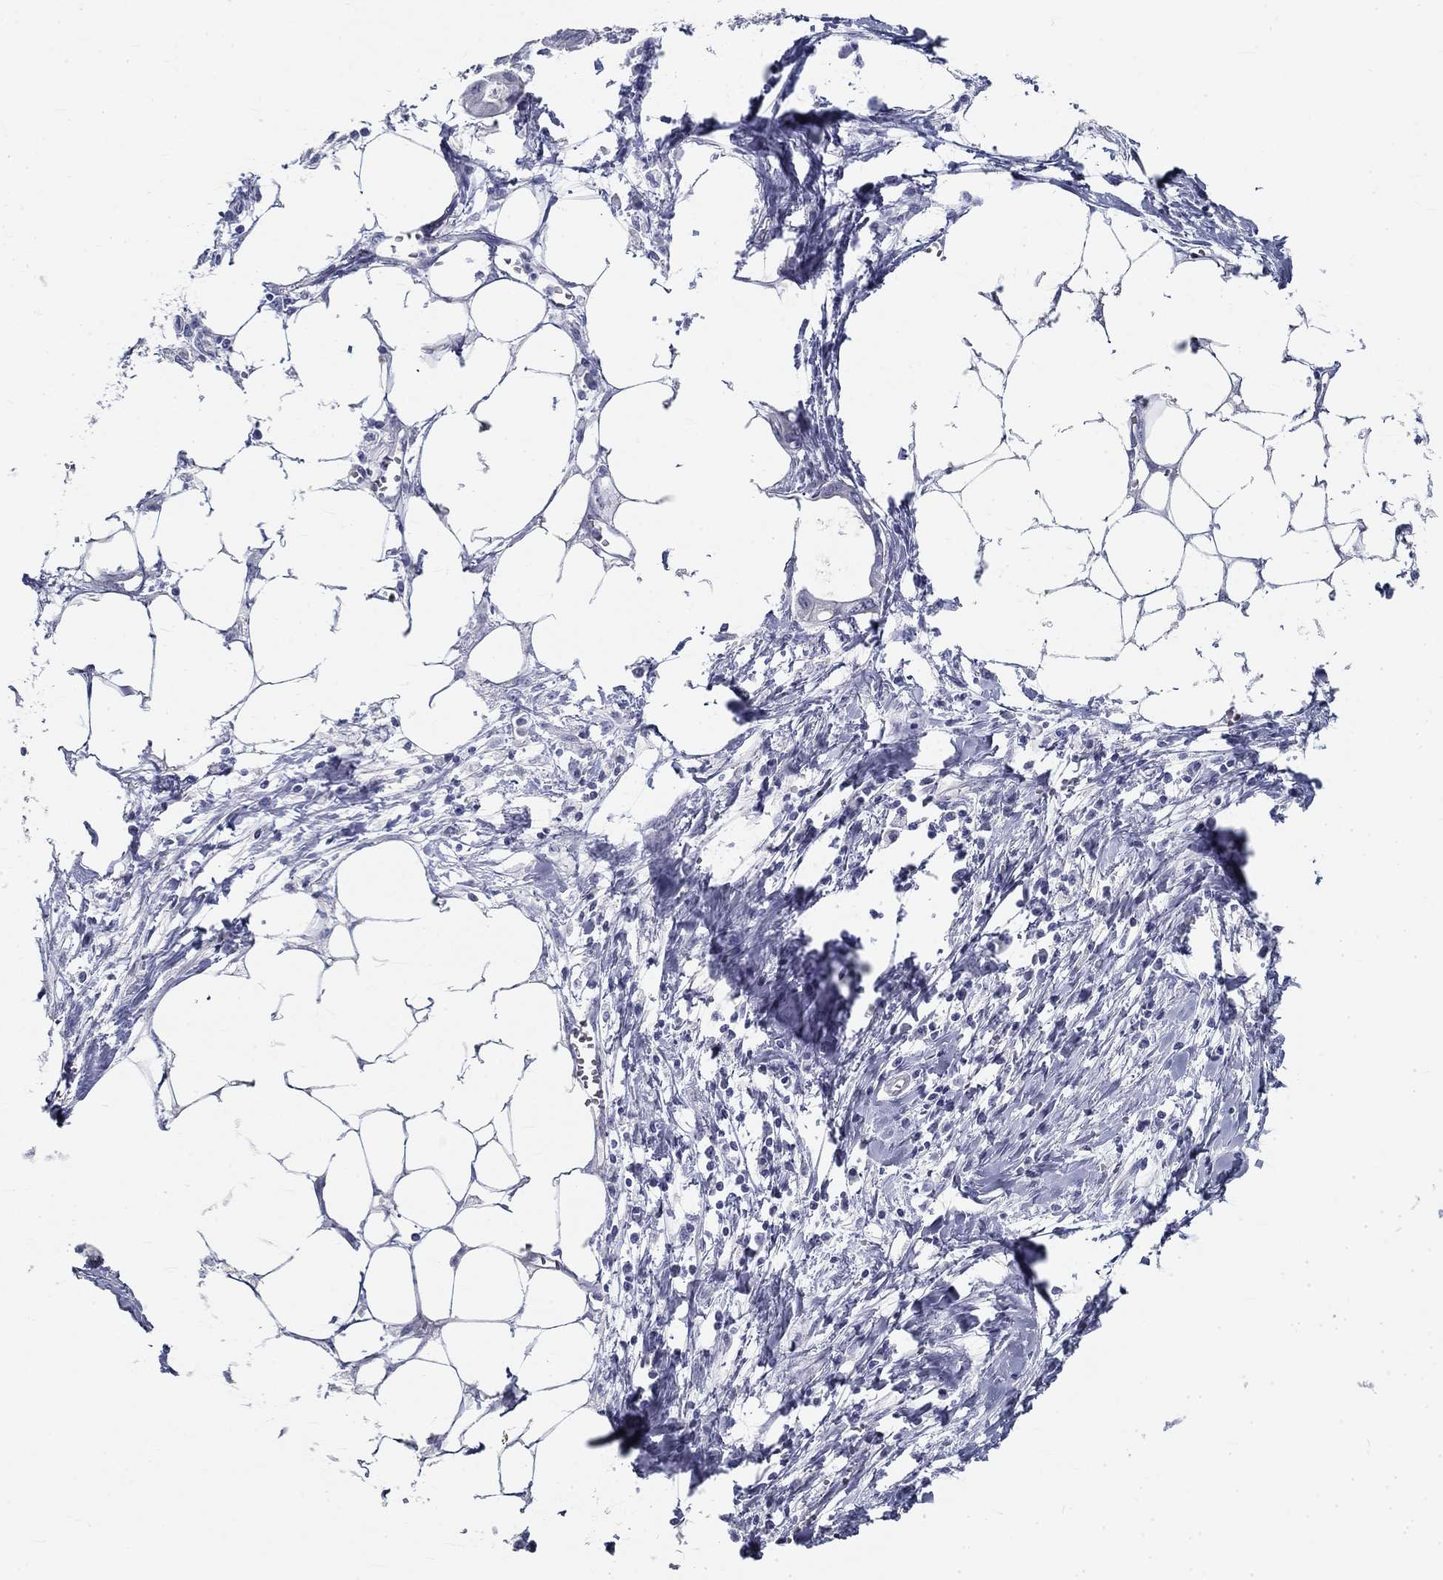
{"staining": {"intensity": "negative", "quantity": "none", "location": "none"}, "tissue": "pancreatic cancer", "cell_type": "Tumor cells", "image_type": "cancer", "snomed": [{"axis": "morphology", "description": "Adenocarcinoma, NOS"}, {"axis": "topography", "description": "Pancreas"}], "caption": "Tumor cells are negative for brown protein staining in adenocarcinoma (pancreatic).", "gene": "GALNTL5", "patient": {"sex": "male", "age": 71}}